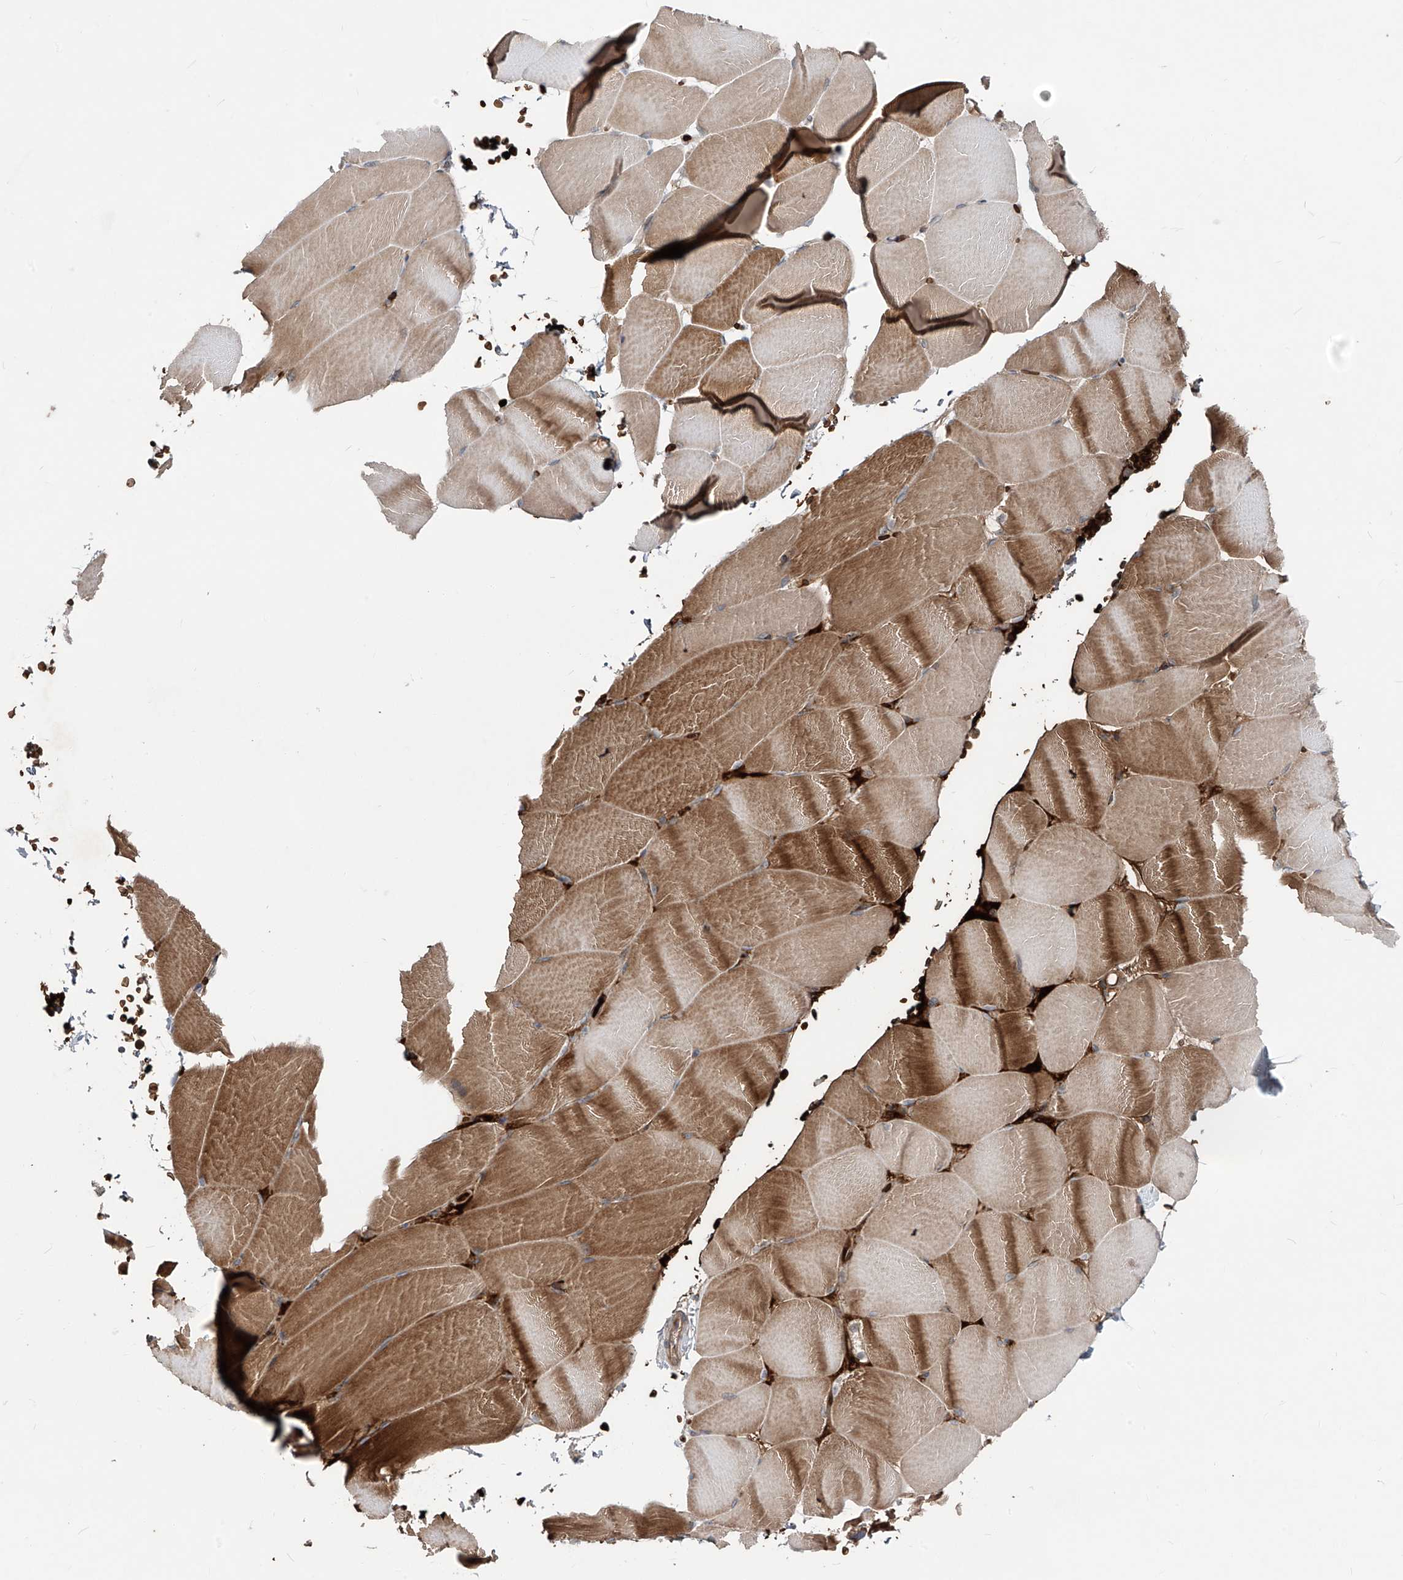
{"staining": {"intensity": "moderate", "quantity": ">75%", "location": "cytoplasmic/membranous"}, "tissue": "skeletal muscle", "cell_type": "Myocytes", "image_type": "normal", "snomed": [{"axis": "morphology", "description": "Normal tissue, NOS"}, {"axis": "topography", "description": "Skeletal muscle"}, {"axis": "topography", "description": "Parathyroid gland"}], "caption": "DAB immunohistochemical staining of normal skeletal muscle reveals moderate cytoplasmic/membranous protein expression in about >75% of myocytes. (brown staining indicates protein expression, while blue staining denotes nuclei).", "gene": "ZDHHC9", "patient": {"sex": "female", "age": 37}}